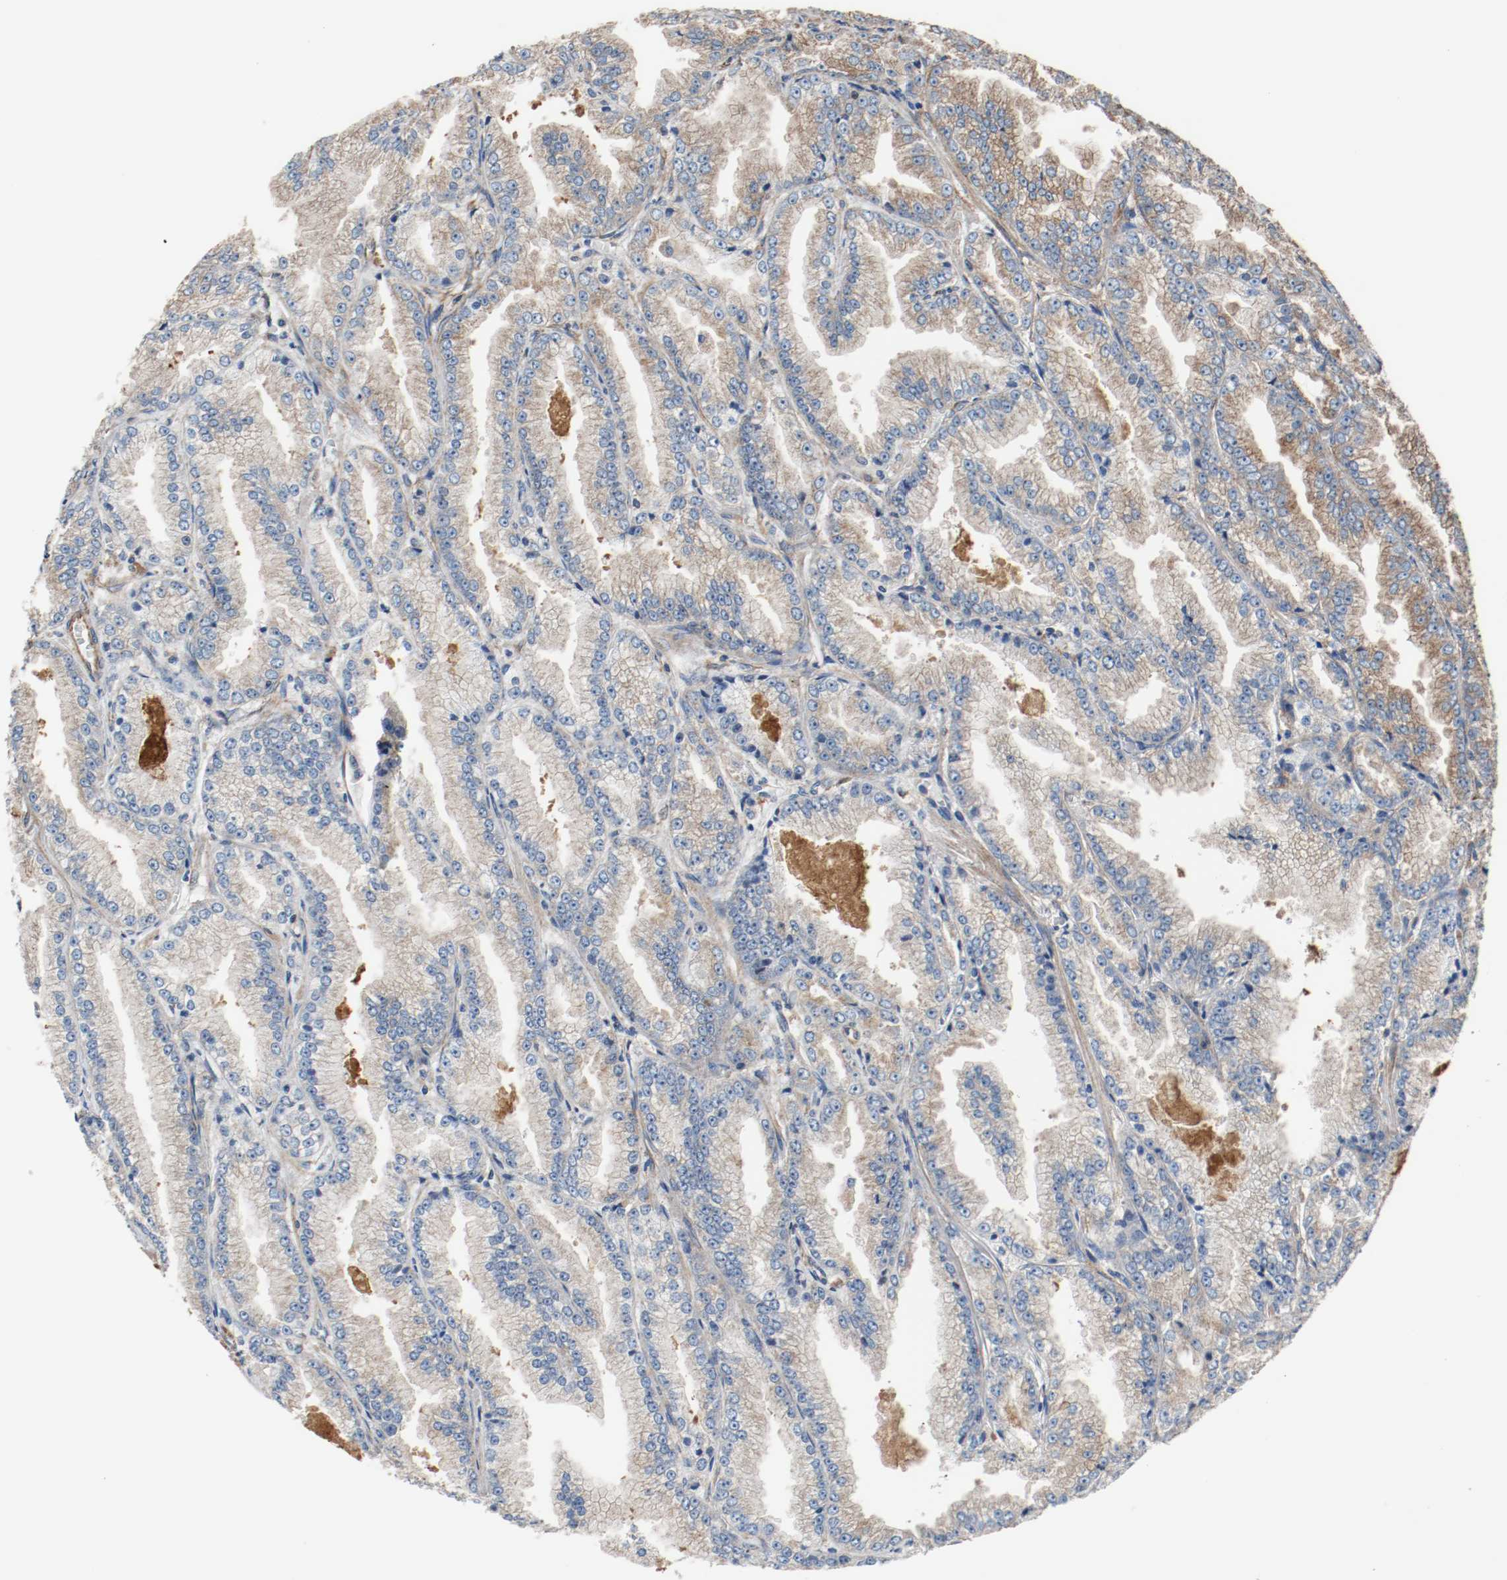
{"staining": {"intensity": "weak", "quantity": ">75%", "location": "cytoplasmic/membranous"}, "tissue": "prostate cancer", "cell_type": "Tumor cells", "image_type": "cancer", "snomed": [{"axis": "morphology", "description": "Adenocarcinoma, High grade"}, {"axis": "topography", "description": "Prostate"}], "caption": "A low amount of weak cytoplasmic/membranous positivity is seen in approximately >75% of tumor cells in prostate cancer (adenocarcinoma (high-grade)) tissue. The staining was performed using DAB (3,3'-diaminobenzidine), with brown indicating positive protein expression. Nuclei are stained blue with hematoxylin.", "gene": "TUBA3D", "patient": {"sex": "male", "age": 61}}